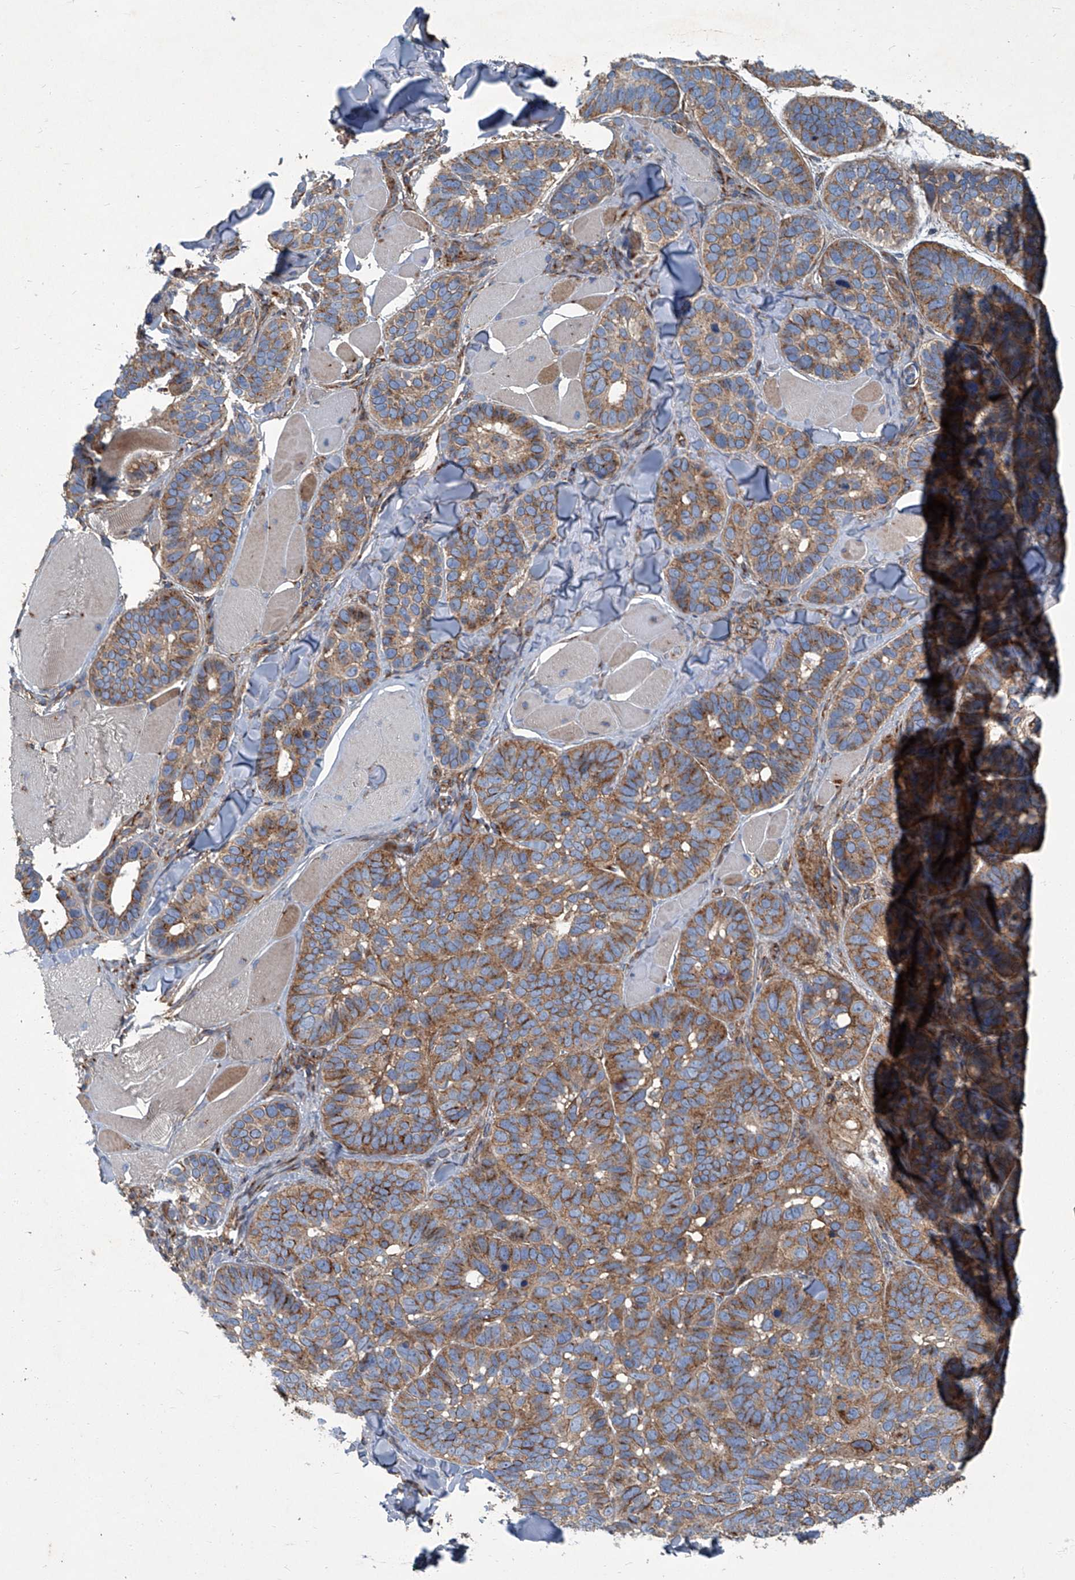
{"staining": {"intensity": "moderate", "quantity": ">75%", "location": "cytoplasmic/membranous"}, "tissue": "skin cancer", "cell_type": "Tumor cells", "image_type": "cancer", "snomed": [{"axis": "morphology", "description": "Basal cell carcinoma"}, {"axis": "topography", "description": "Skin"}], "caption": "DAB immunohistochemical staining of basal cell carcinoma (skin) demonstrates moderate cytoplasmic/membranous protein positivity in about >75% of tumor cells. Immunohistochemistry stains the protein in brown and the nuclei are stained blue.", "gene": "PIGH", "patient": {"sex": "male", "age": 62}}